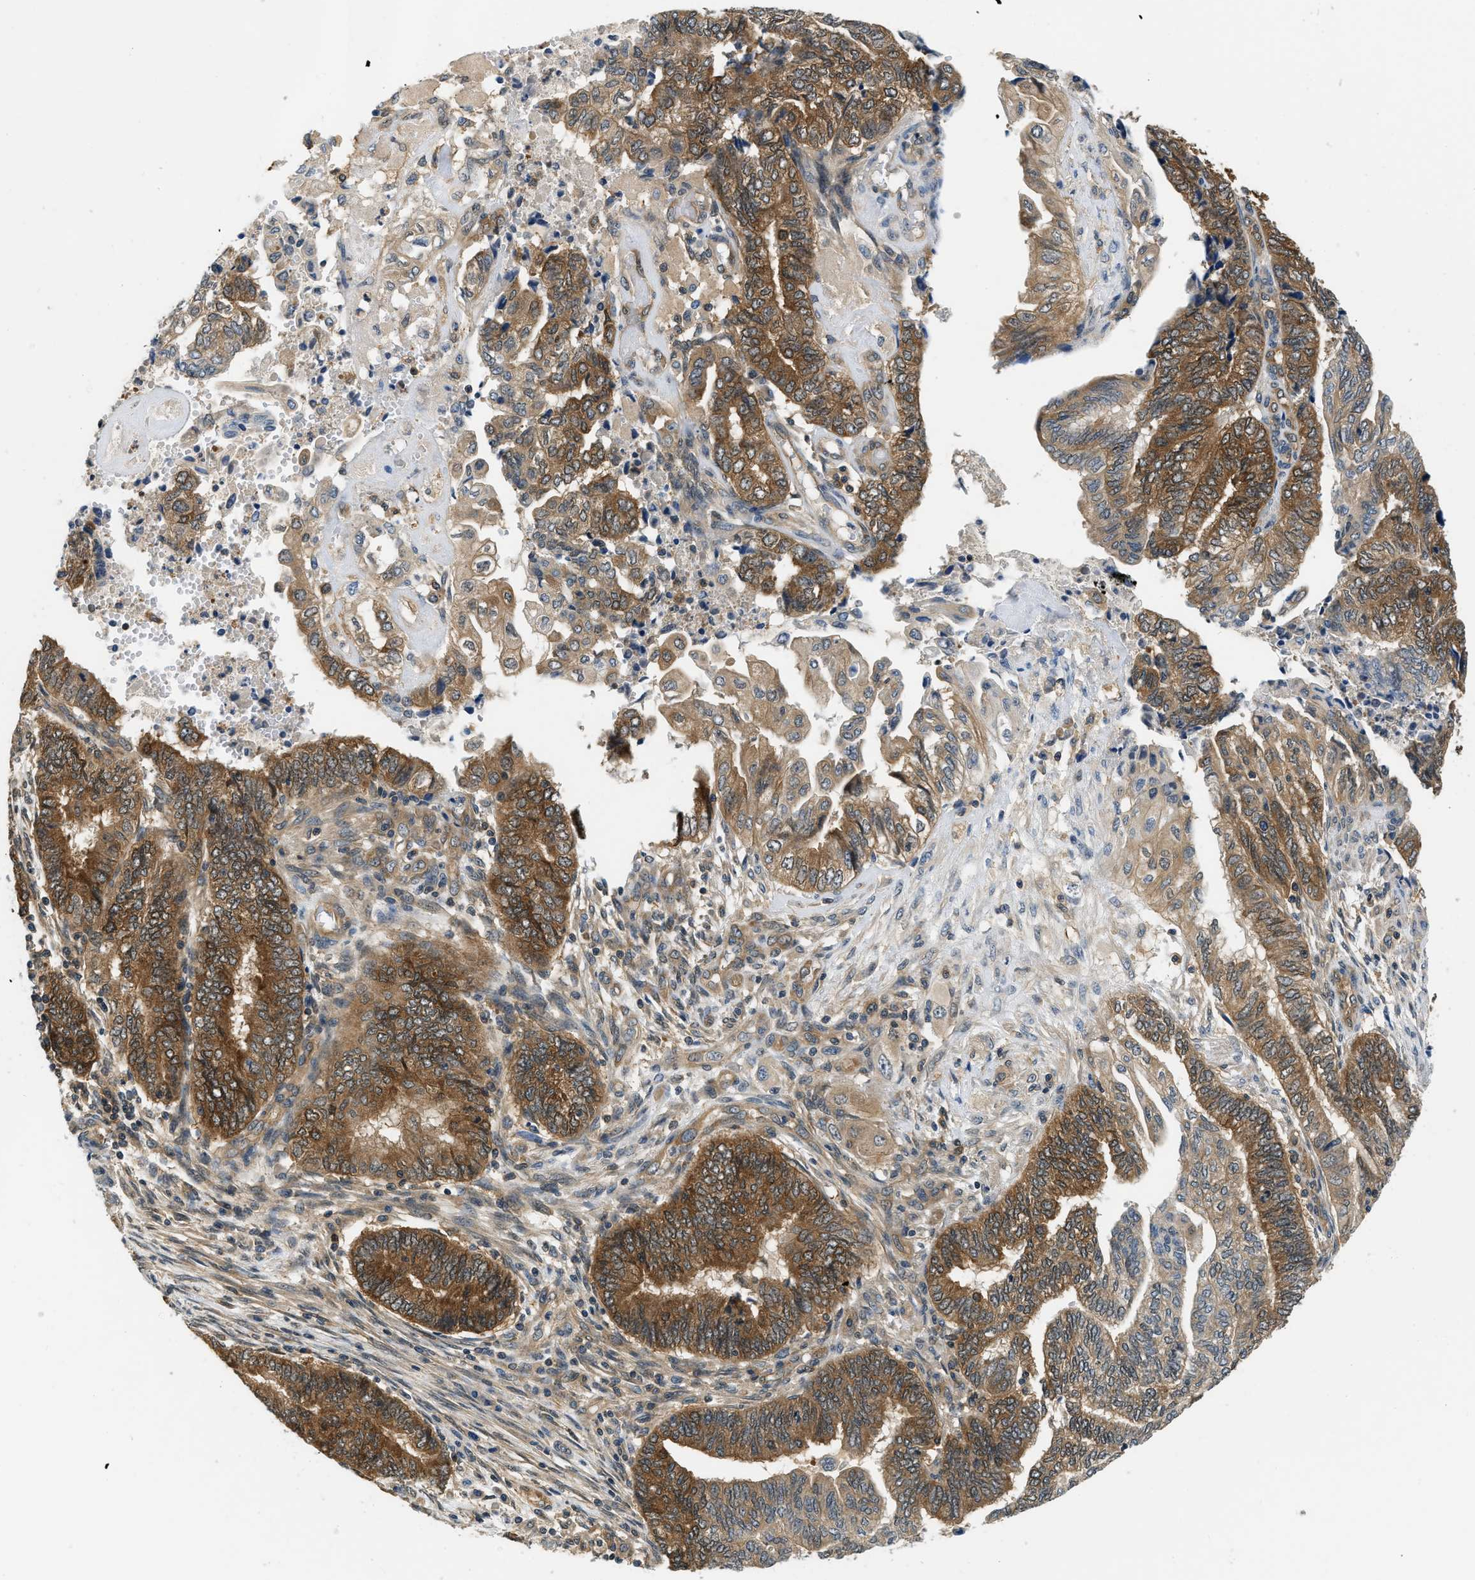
{"staining": {"intensity": "moderate", "quantity": ">75%", "location": "cytoplasmic/membranous"}, "tissue": "endometrial cancer", "cell_type": "Tumor cells", "image_type": "cancer", "snomed": [{"axis": "morphology", "description": "Adenocarcinoma, NOS"}, {"axis": "topography", "description": "Uterus"}, {"axis": "topography", "description": "Endometrium"}], "caption": "A brown stain shows moderate cytoplasmic/membranous positivity of a protein in endometrial cancer tumor cells. (DAB IHC with brightfield microscopy, high magnification).", "gene": "EIF4EBP2", "patient": {"sex": "female", "age": 70}}